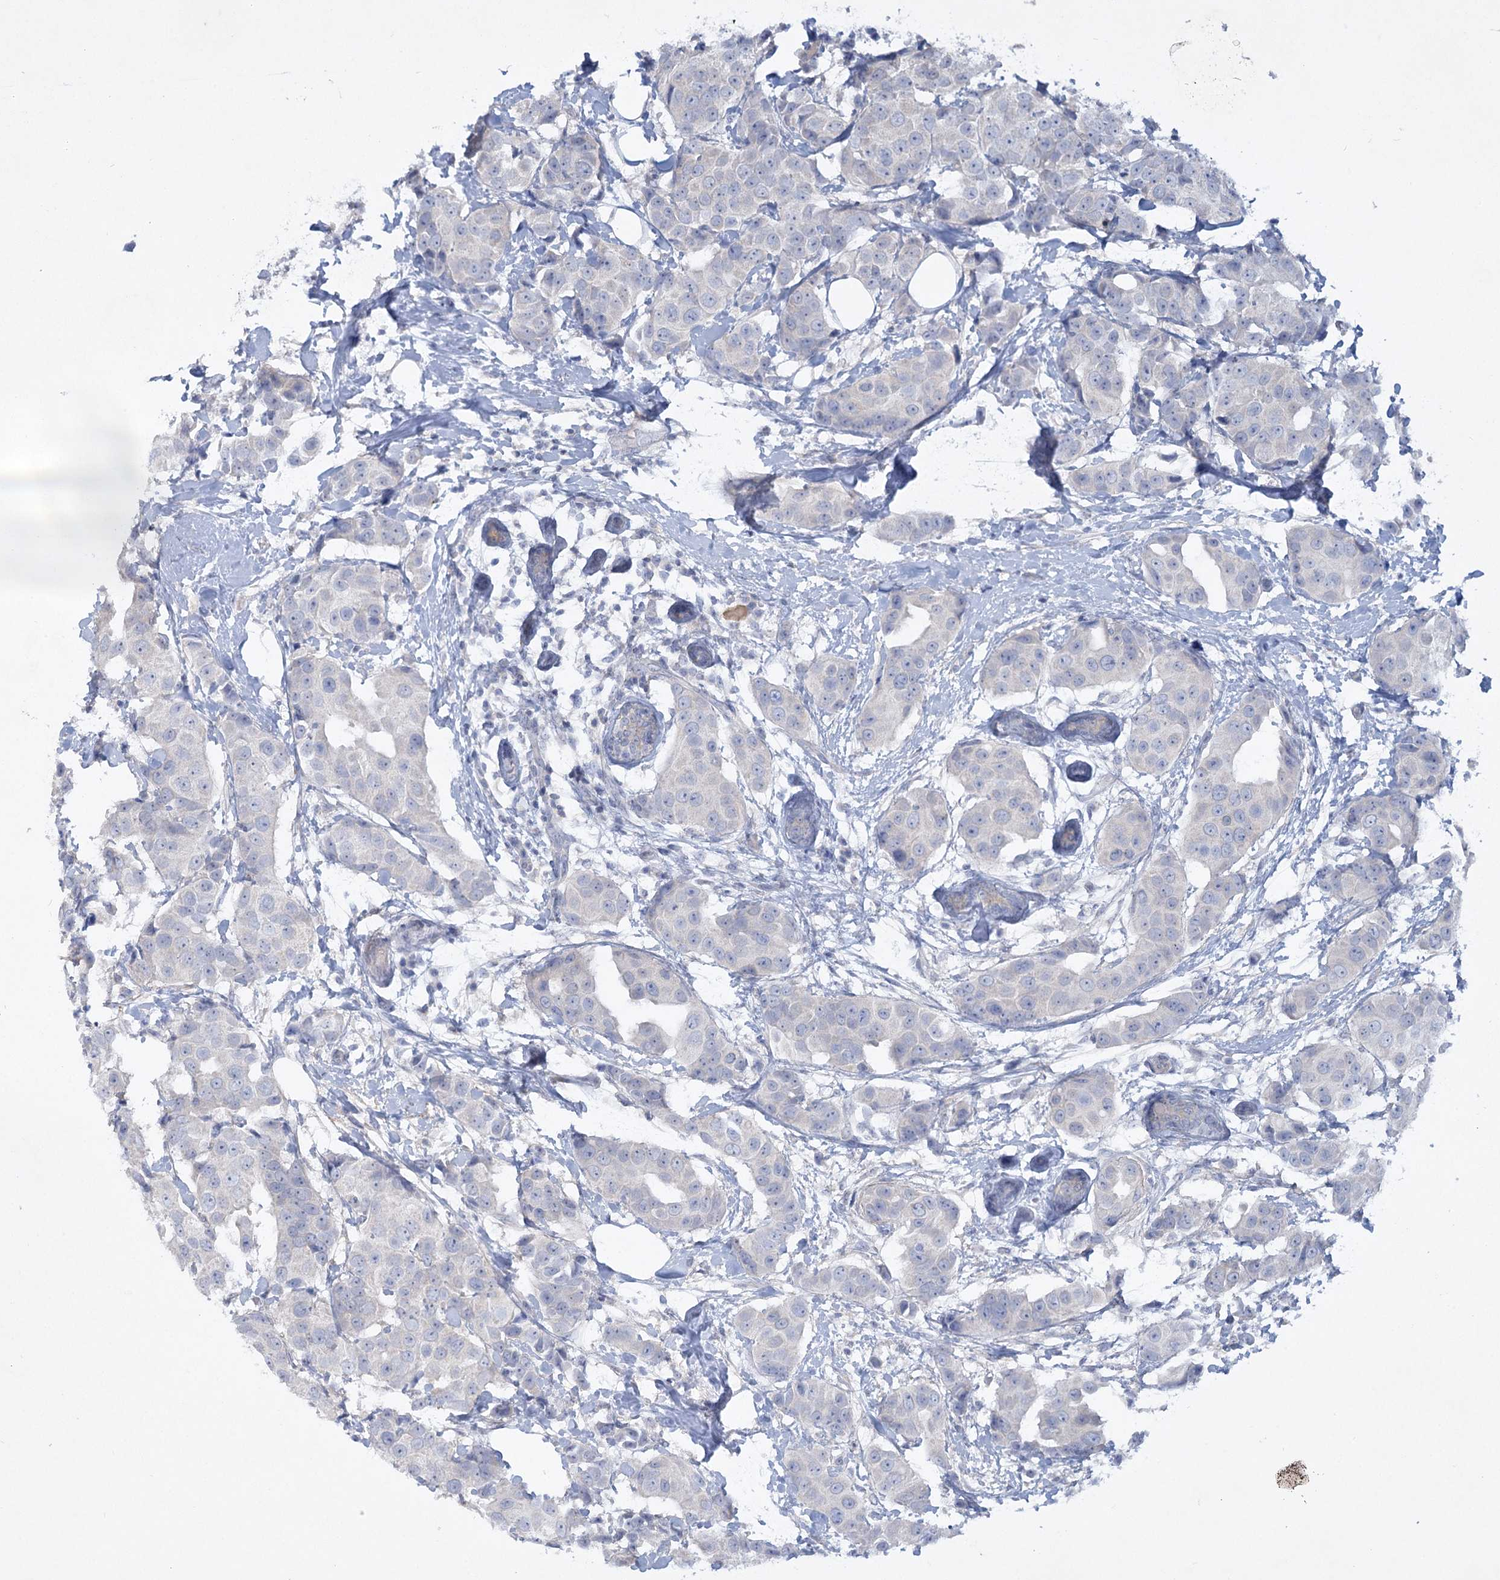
{"staining": {"intensity": "negative", "quantity": "none", "location": "none"}, "tissue": "breast cancer", "cell_type": "Tumor cells", "image_type": "cancer", "snomed": [{"axis": "morphology", "description": "Normal tissue, NOS"}, {"axis": "morphology", "description": "Duct carcinoma"}, {"axis": "topography", "description": "Breast"}], "caption": "An image of breast cancer (intraductal carcinoma) stained for a protein reveals no brown staining in tumor cells.", "gene": "AAMDC", "patient": {"sex": "female", "age": 39}}